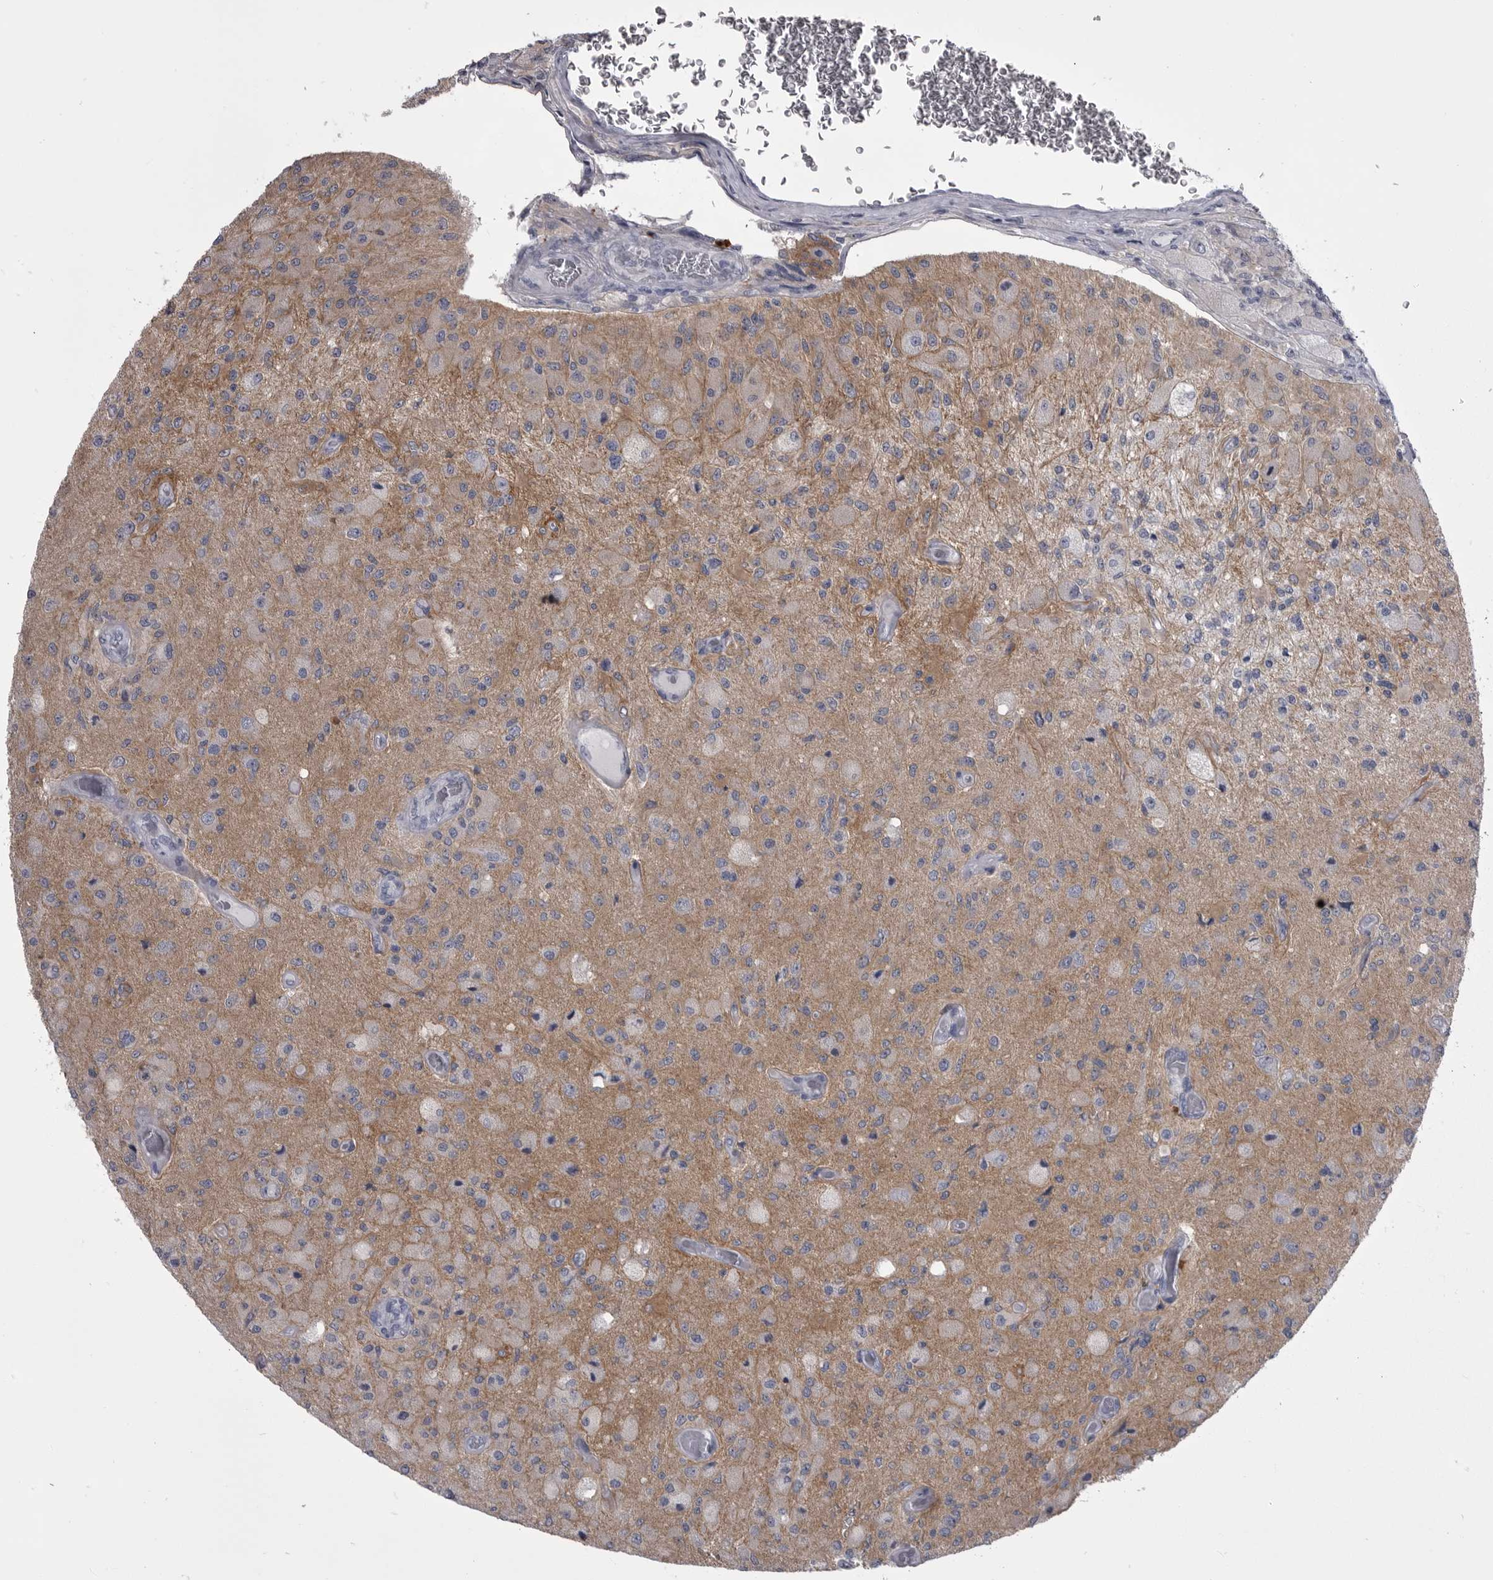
{"staining": {"intensity": "moderate", "quantity": "25%-75%", "location": "cytoplasmic/membranous"}, "tissue": "glioma", "cell_type": "Tumor cells", "image_type": "cancer", "snomed": [{"axis": "morphology", "description": "Normal tissue, NOS"}, {"axis": "morphology", "description": "Glioma, malignant, High grade"}, {"axis": "topography", "description": "Cerebral cortex"}], "caption": "Human glioma stained with a brown dye displays moderate cytoplasmic/membranous positive positivity in approximately 25%-75% of tumor cells.", "gene": "ANK2", "patient": {"sex": "male", "age": 77}}